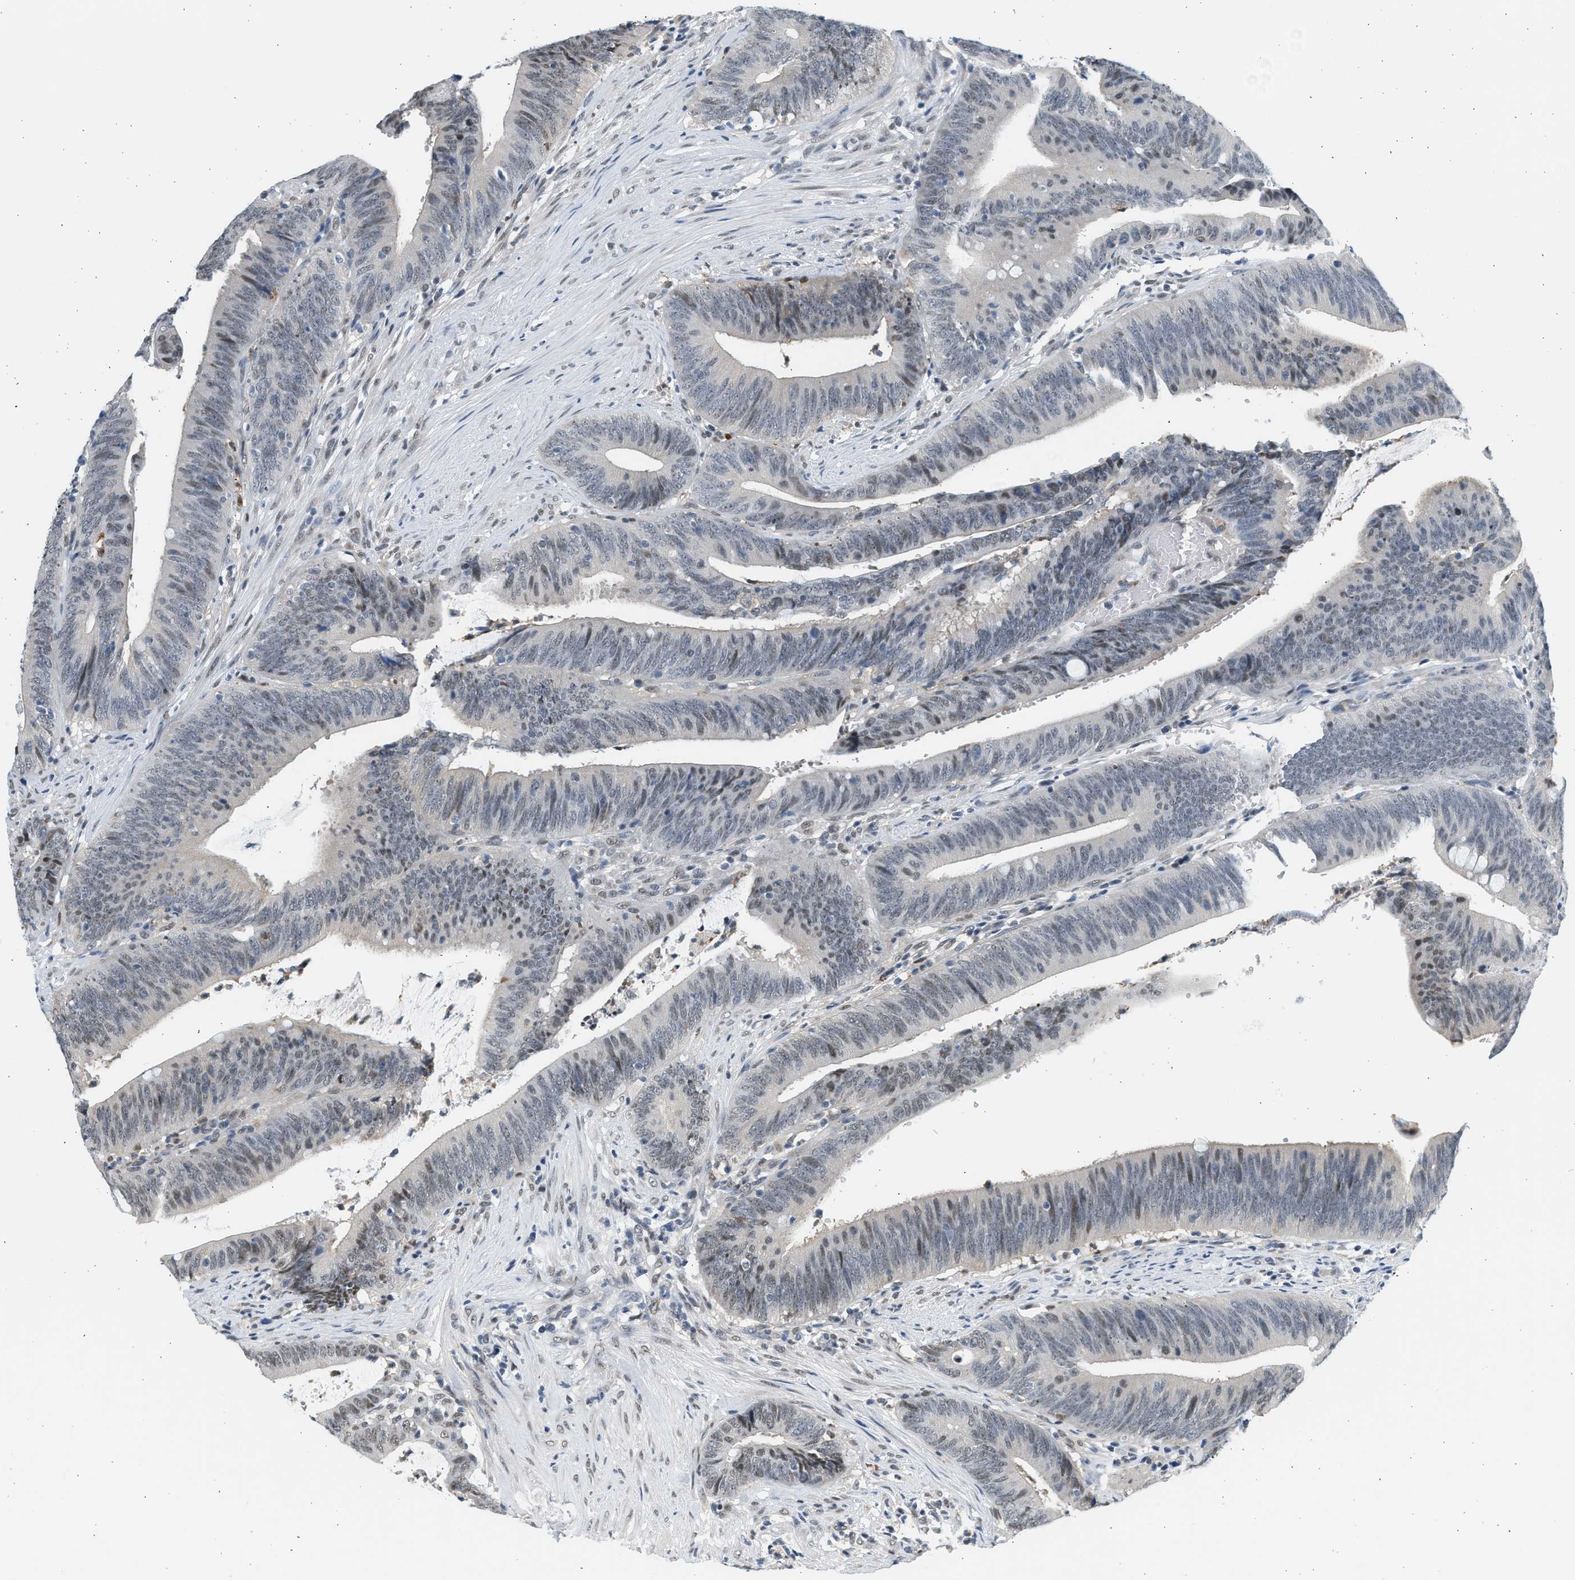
{"staining": {"intensity": "weak", "quantity": "25%-75%", "location": "nuclear"}, "tissue": "colorectal cancer", "cell_type": "Tumor cells", "image_type": "cancer", "snomed": [{"axis": "morphology", "description": "Normal tissue, NOS"}, {"axis": "morphology", "description": "Adenocarcinoma, NOS"}, {"axis": "topography", "description": "Rectum"}], "caption": "This is a micrograph of immunohistochemistry staining of adenocarcinoma (colorectal), which shows weak expression in the nuclear of tumor cells.", "gene": "HIPK1", "patient": {"sex": "female", "age": 66}}